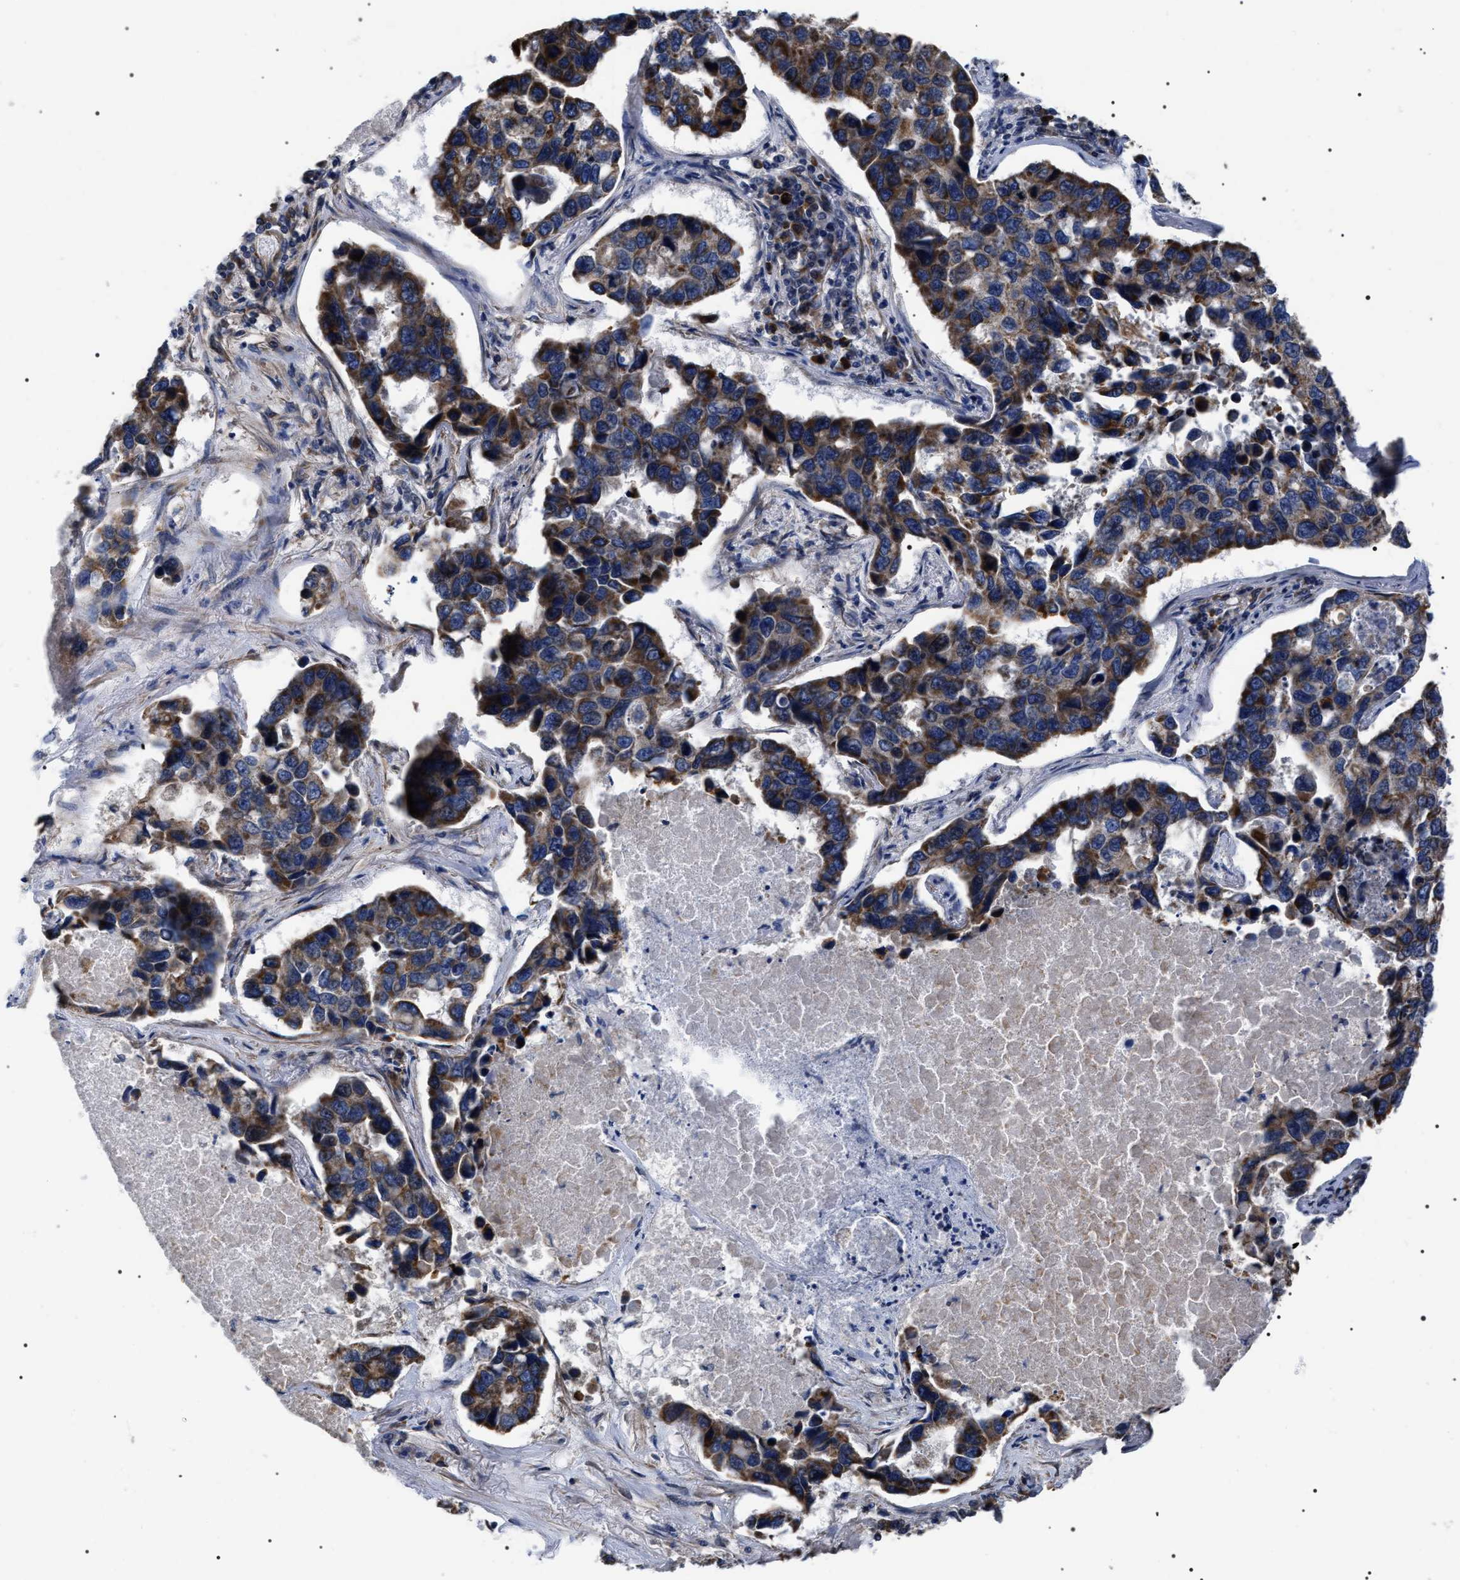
{"staining": {"intensity": "moderate", "quantity": "25%-75%", "location": "cytoplasmic/membranous"}, "tissue": "lung cancer", "cell_type": "Tumor cells", "image_type": "cancer", "snomed": [{"axis": "morphology", "description": "Adenocarcinoma, NOS"}, {"axis": "topography", "description": "Lung"}], "caption": "An immunohistochemistry (IHC) photomicrograph of neoplastic tissue is shown. Protein staining in brown highlights moderate cytoplasmic/membranous positivity in lung adenocarcinoma within tumor cells.", "gene": "MIS18A", "patient": {"sex": "male", "age": 64}}